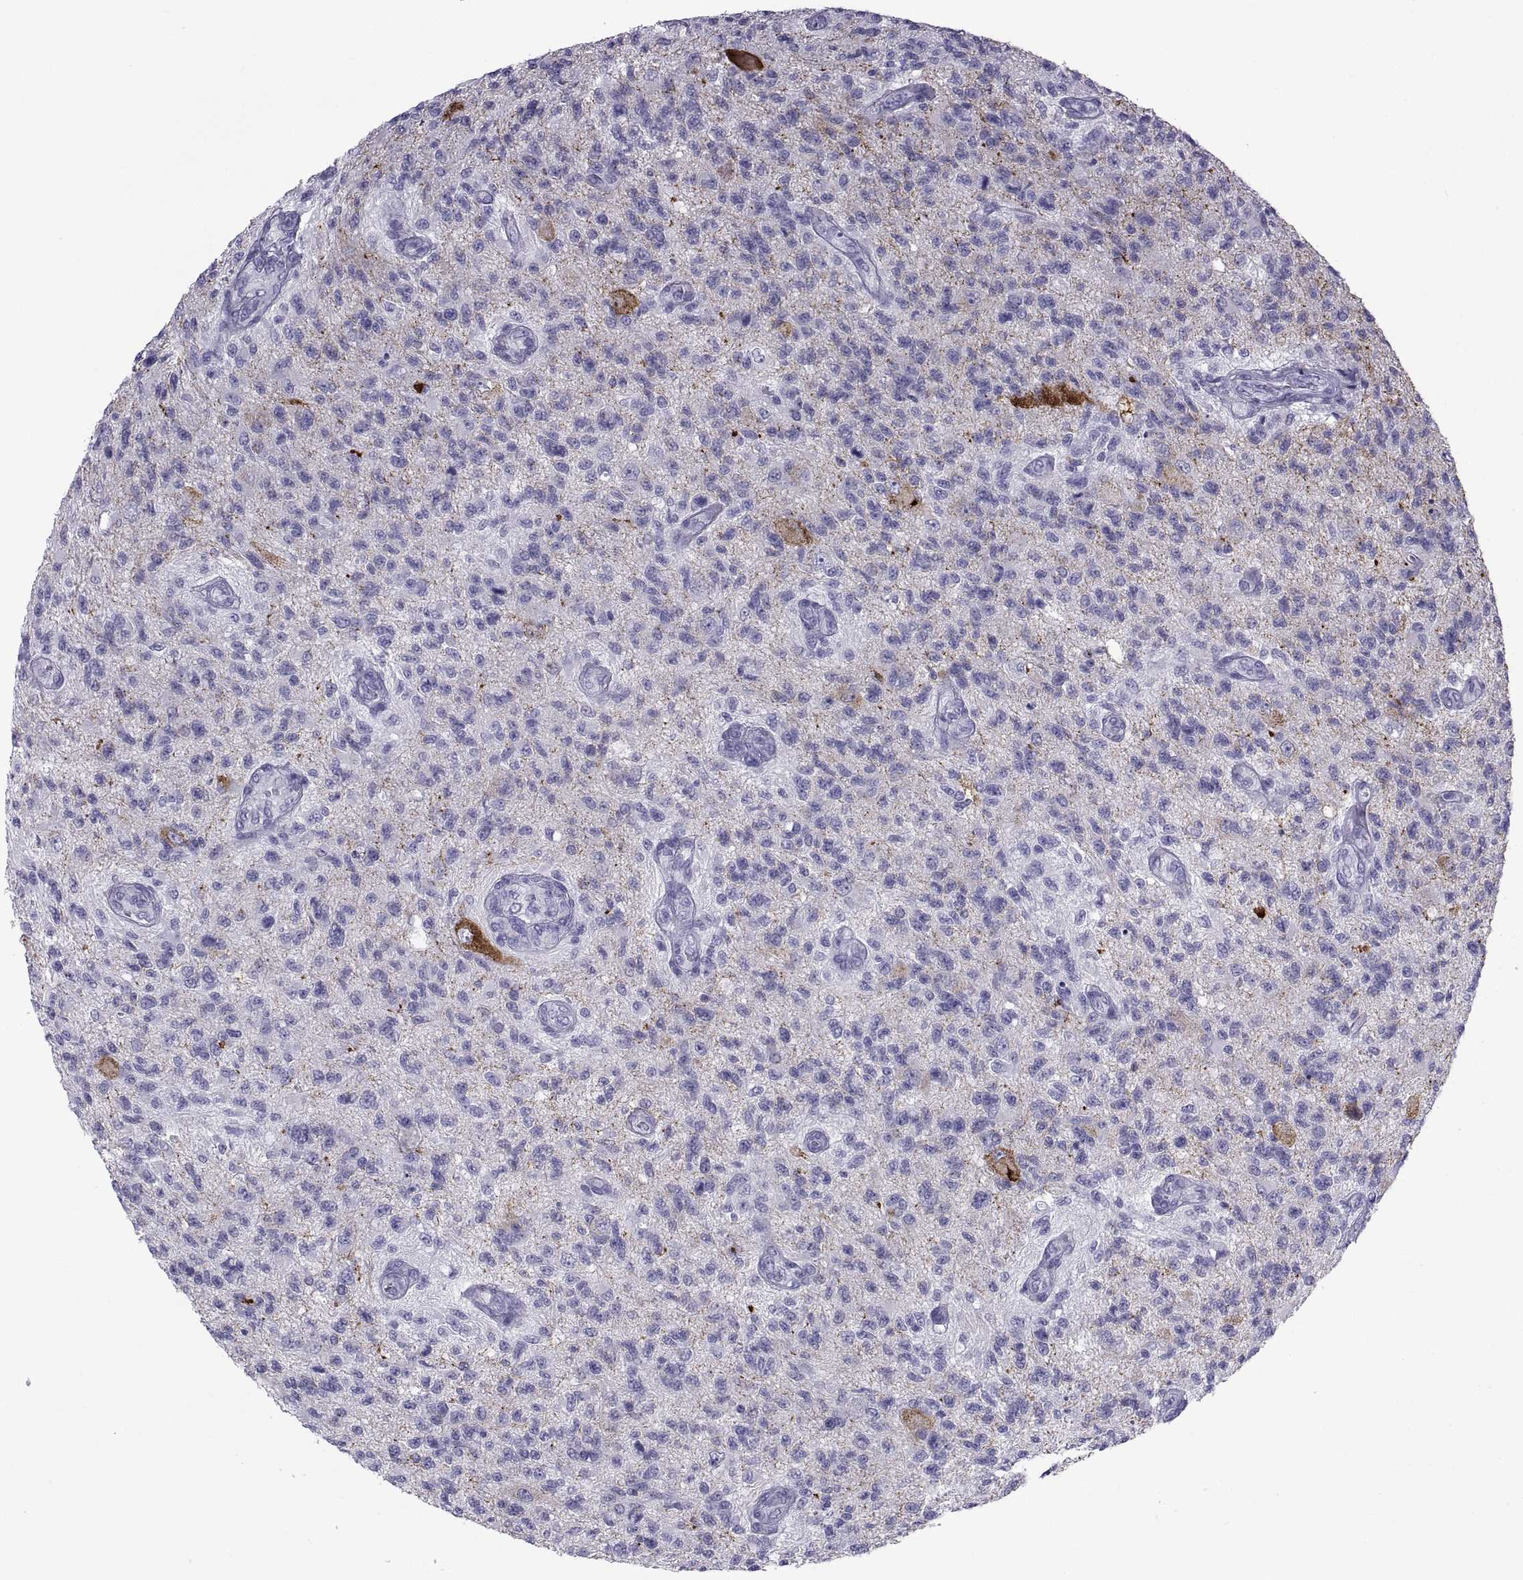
{"staining": {"intensity": "negative", "quantity": "none", "location": "none"}, "tissue": "glioma", "cell_type": "Tumor cells", "image_type": "cancer", "snomed": [{"axis": "morphology", "description": "Glioma, malignant, High grade"}, {"axis": "topography", "description": "Brain"}], "caption": "This is an IHC histopathology image of glioma. There is no positivity in tumor cells.", "gene": "NPTX2", "patient": {"sex": "male", "age": 56}}